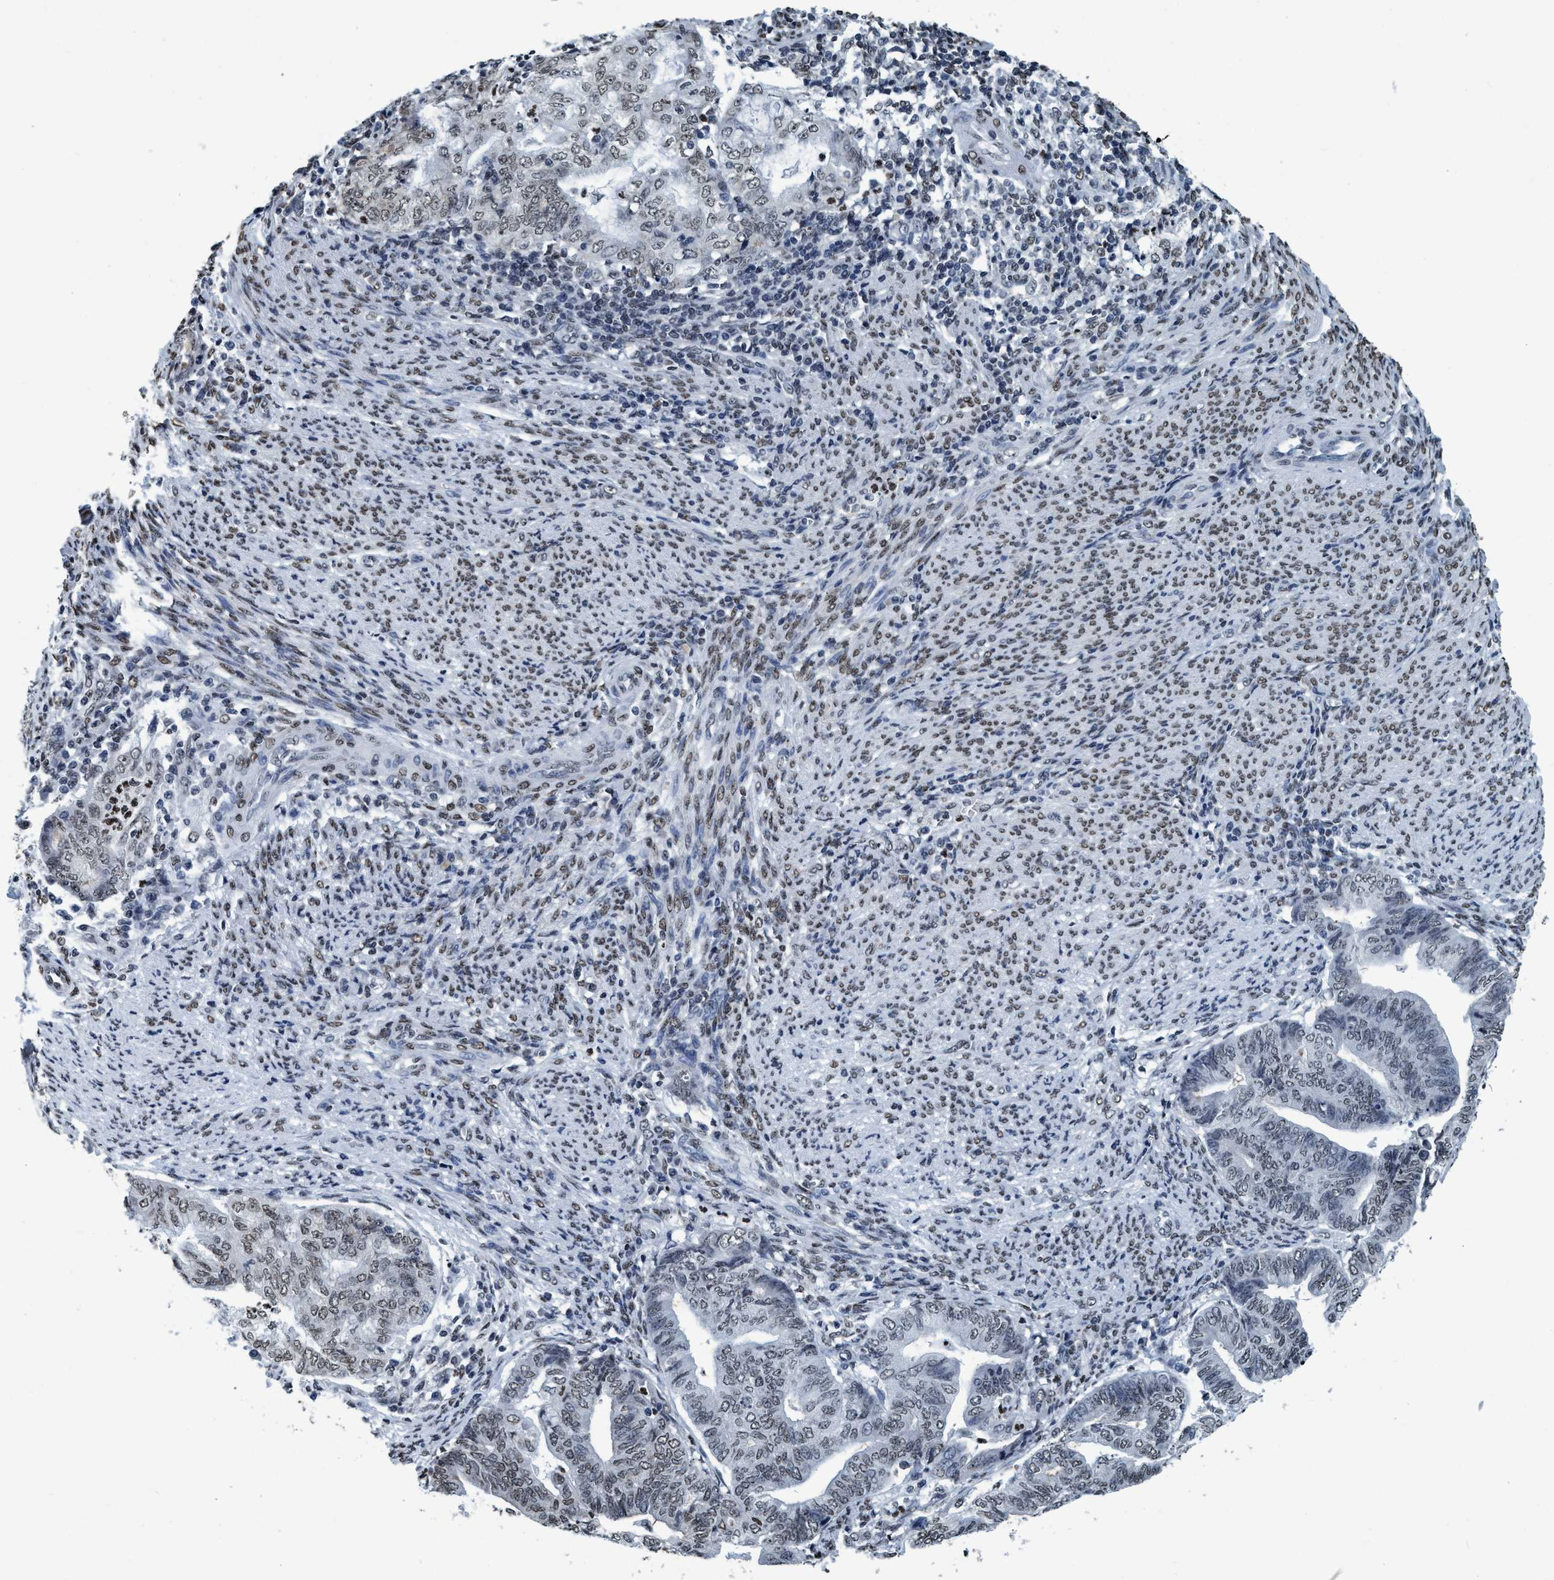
{"staining": {"intensity": "weak", "quantity": "<25%", "location": "nuclear"}, "tissue": "endometrial cancer", "cell_type": "Tumor cells", "image_type": "cancer", "snomed": [{"axis": "morphology", "description": "Adenocarcinoma, NOS"}, {"axis": "topography", "description": "Endometrium"}], "caption": "Image shows no significant protein expression in tumor cells of endometrial adenocarcinoma.", "gene": "CCNE2", "patient": {"sex": "female", "age": 79}}